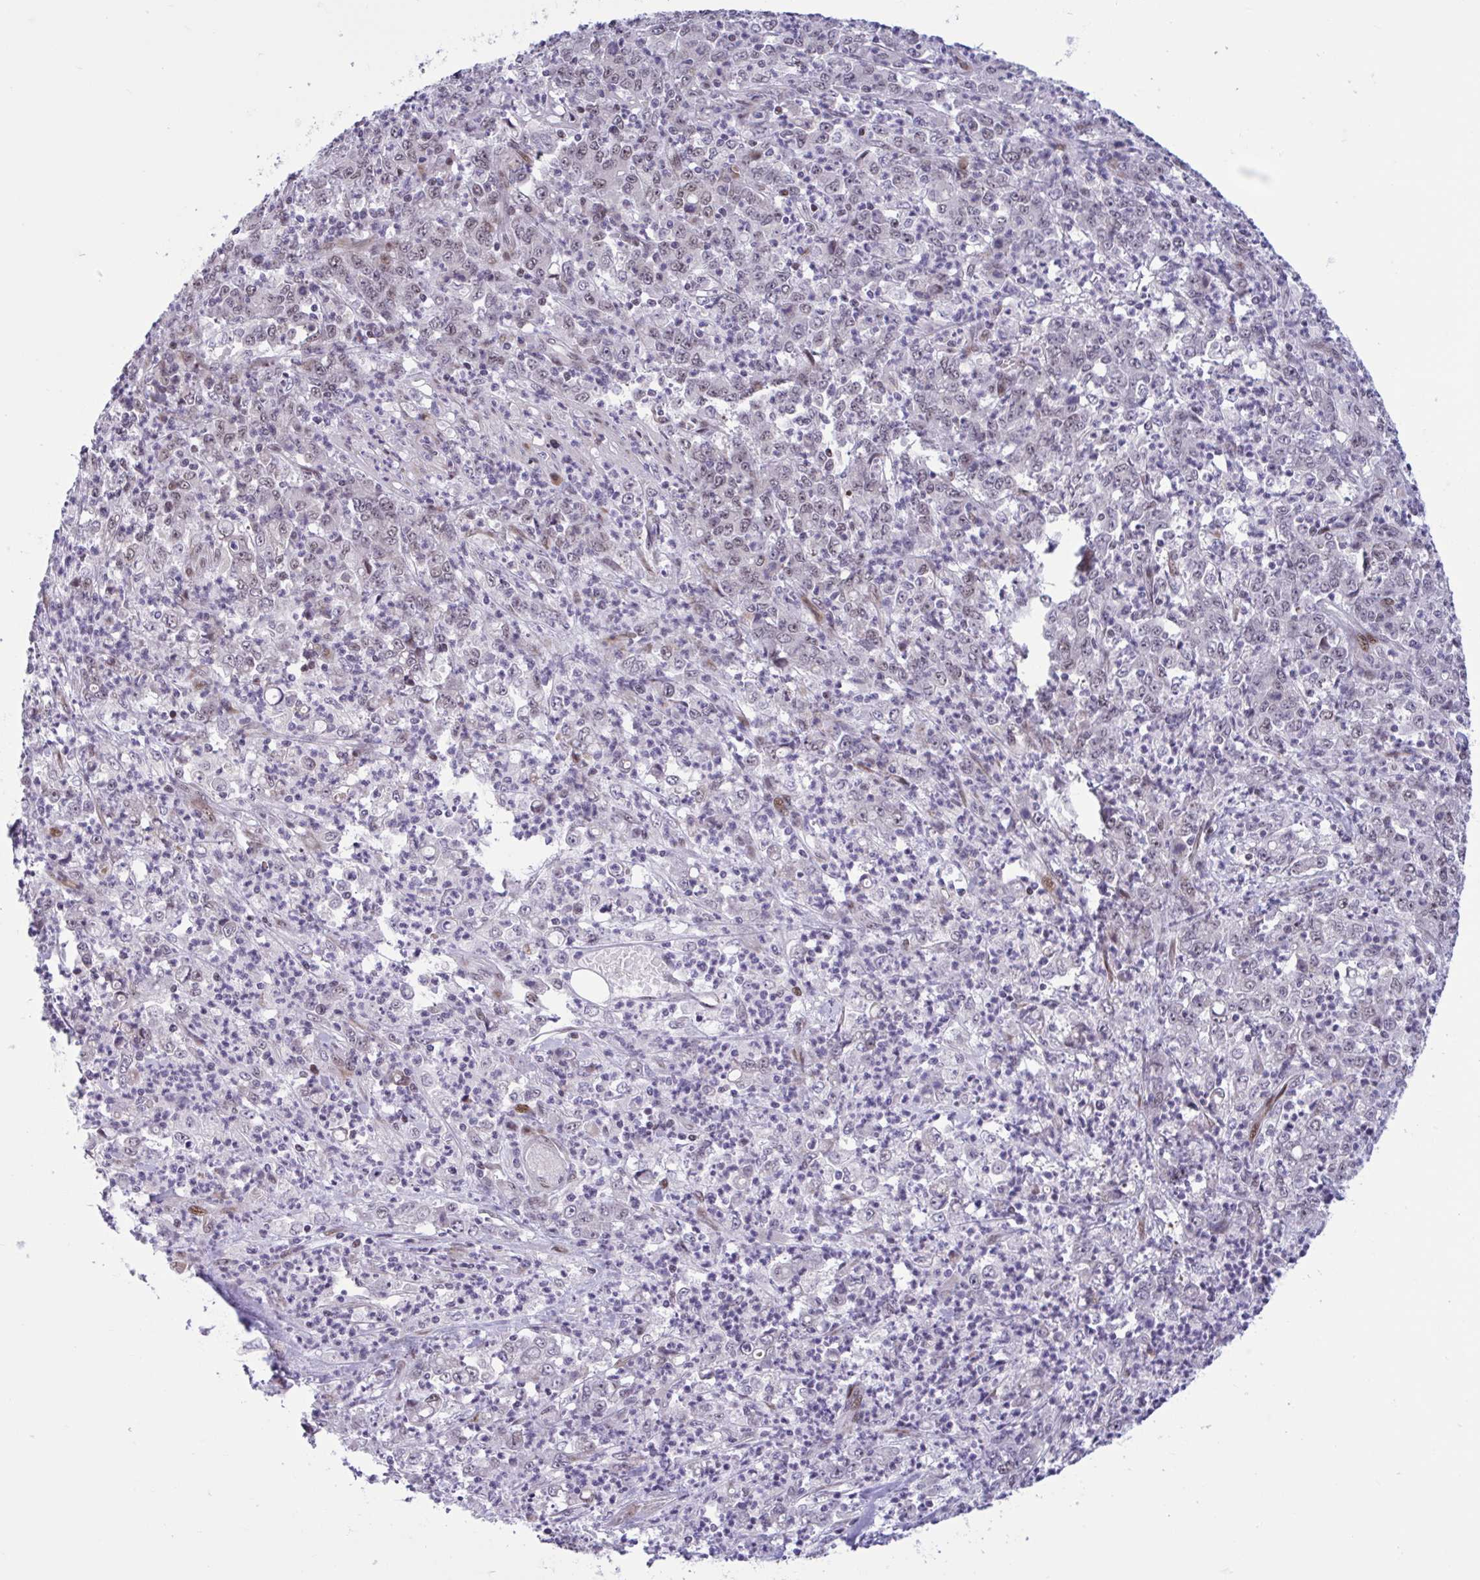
{"staining": {"intensity": "weak", "quantity": "25%-75%", "location": "nuclear"}, "tissue": "stomach cancer", "cell_type": "Tumor cells", "image_type": "cancer", "snomed": [{"axis": "morphology", "description": "Adenocarcinoma, NOS"}, {"axis": "topography", "description": "Stomach, lower"}], "caption": "Protein expression analysis of human stomach cancer reveals weak nuclear staining in approximately 25%-75% of tumor cells.", "gene": "RBL1", "patient": {"sex": "female", "age": 71}}